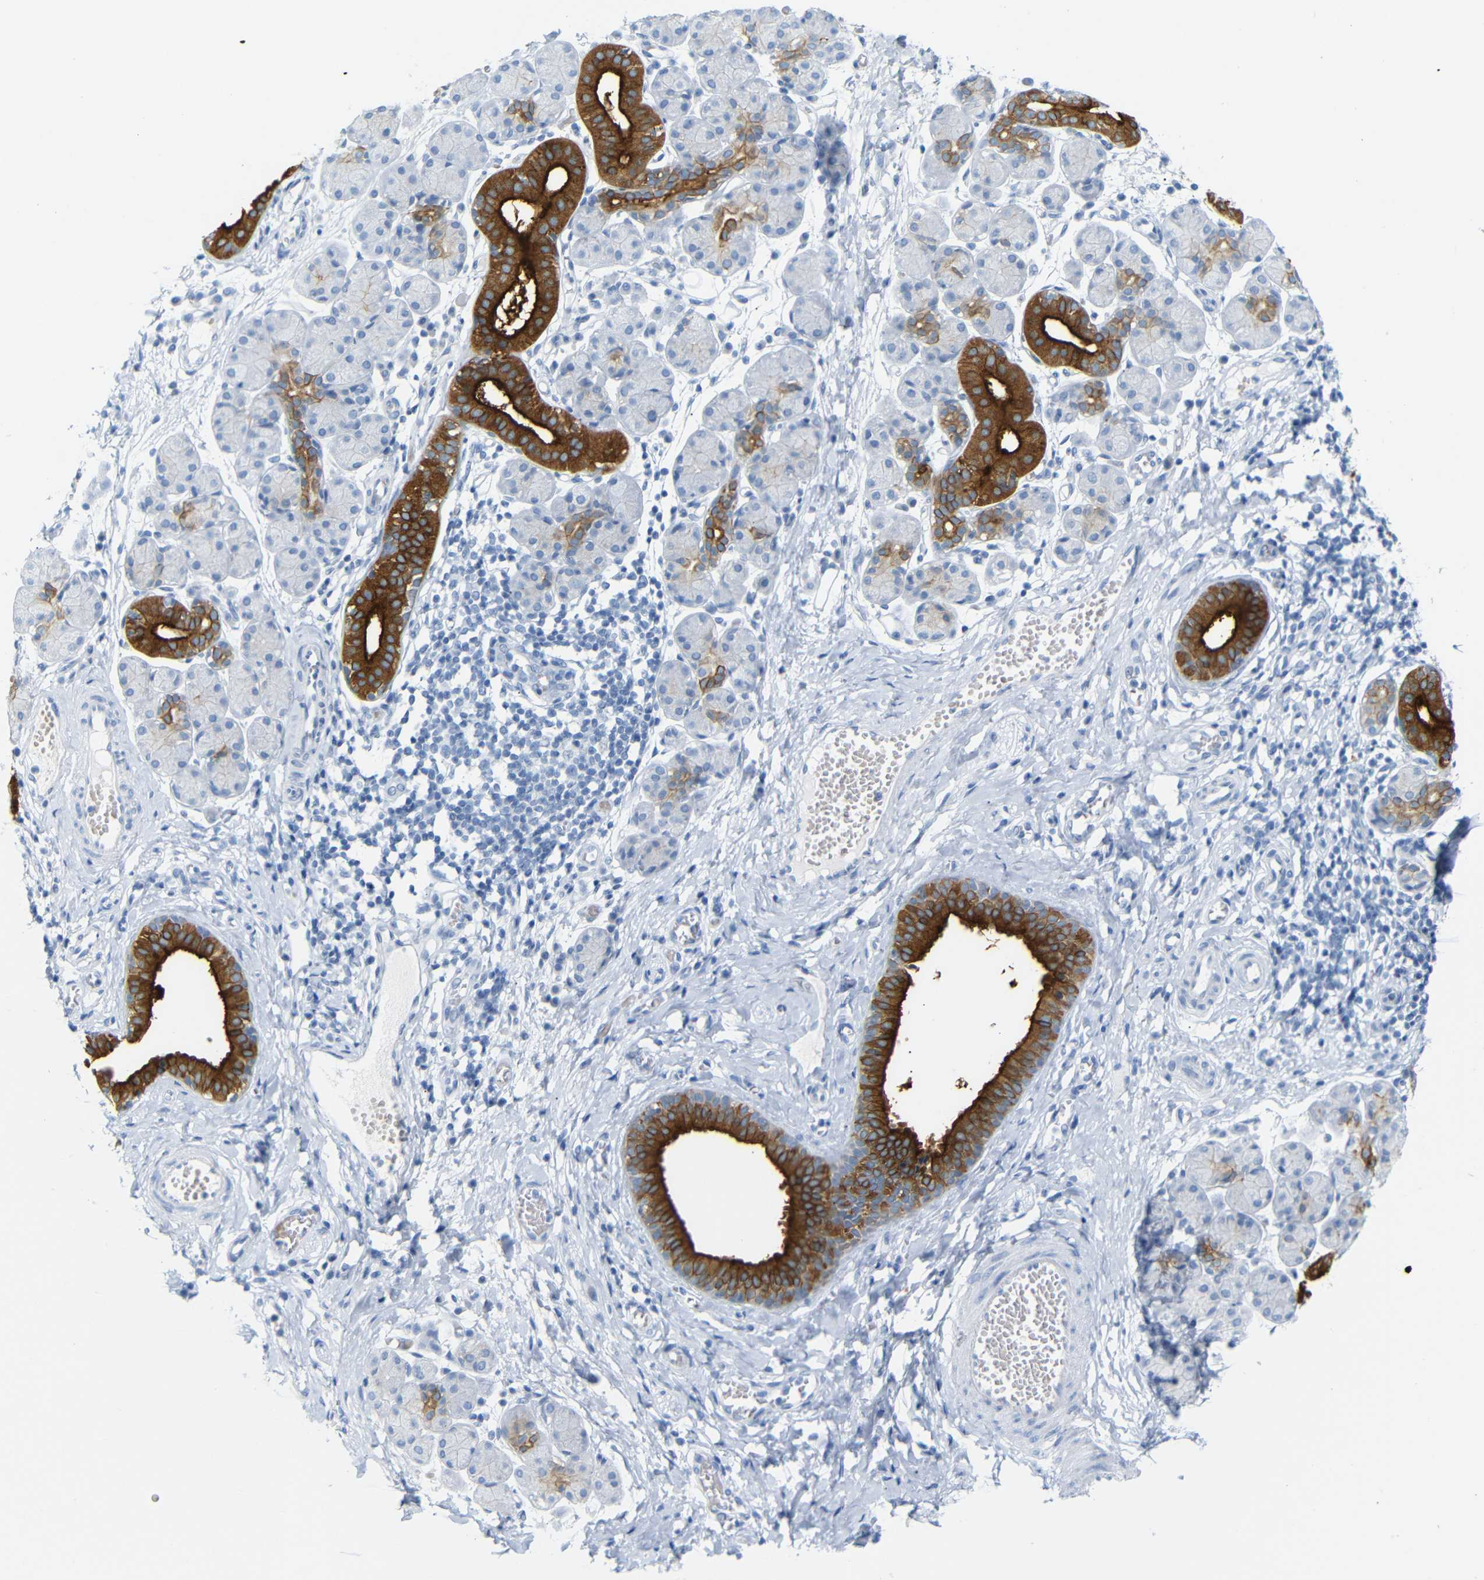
{"staining": {"intensity": "strong", "quantity": "<25%", "location": "cytoplasmic/membranous"}, "tissue": "salivary gland", "cell_type": "Glandular cells", "image_type": "normal", "snomed": [{"axis": "morphology", "description": "Normal tissue, NOS"}, {"axis": "morphology", "description": "Inflammation, NOS"}, {"axis": "topography", "description": "Lymph node"}, {"axis": "topography", "description": "Salivary gland"}], "caption": "A medium amount of strong cytoplasmic/membranous expression is present in approximately <25% of glandular cells in normal salivary gland. The staining was performed using DAB (3,3'-diaminobenzidine), with brown indicating positive protein expression. Nuclei are stained blue with hematoxylin.", "gene": "DYNAP", "patient": {"sex": "male", "age": 3}}